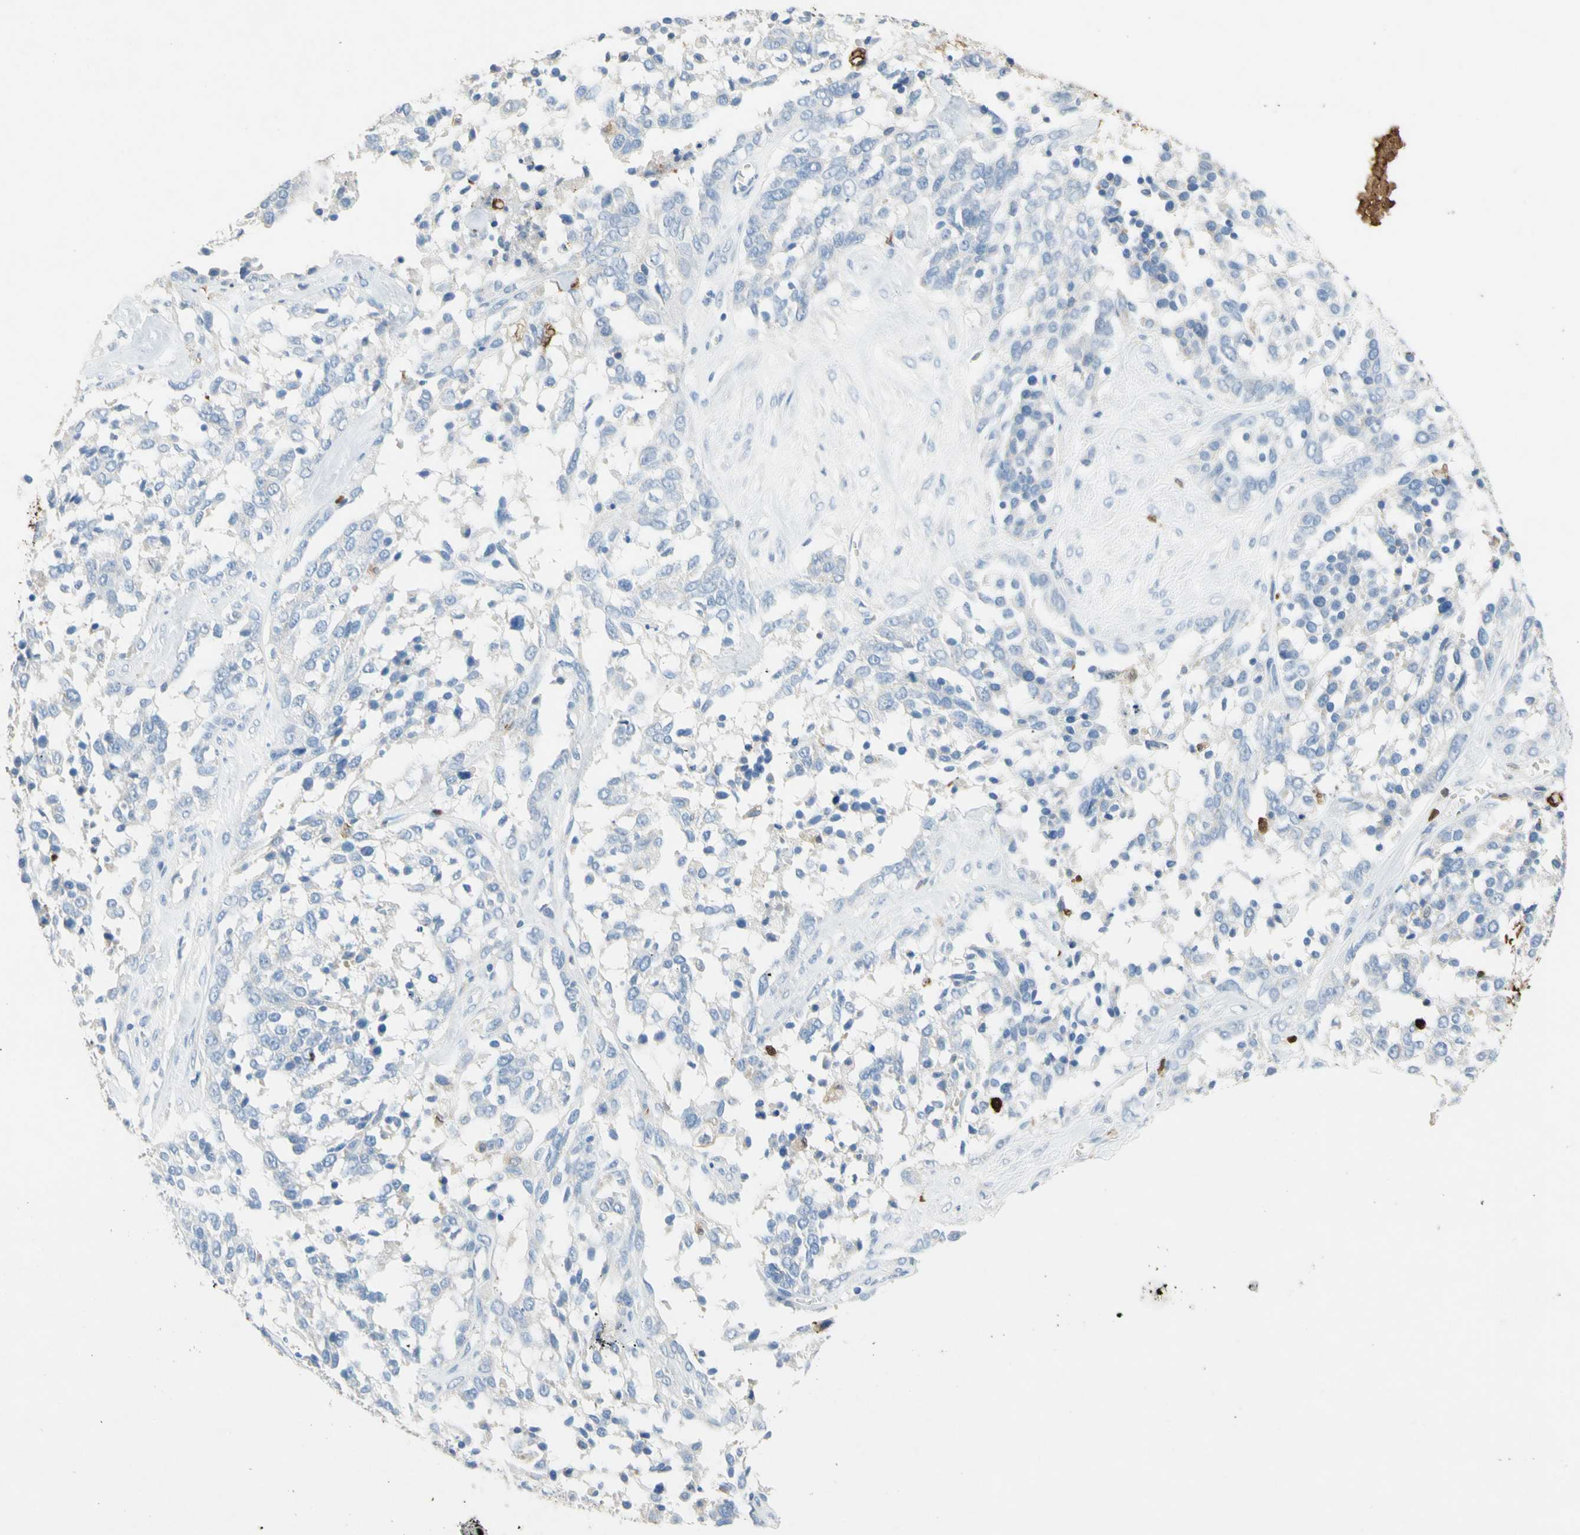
{"staining": {"intensity": "negative", "quantity": "none", "location": "none"}, "tissue": "ovarian cancer", "cell_type": "Tumor cells", "image_type": "cancer", "snomed": [{"axis": "morphology", "description": "Cystadenocarcinoma, serous, NOS"}, {"axis": "topography", "description": "Ovary"}], "caption": "Micrograph shows no significant protein expression in tumor cells of serous cystadenocarcinoma (ovarian).", "gene": "NFKBIZ", "patient": {"sex": "female", "age": 44}}